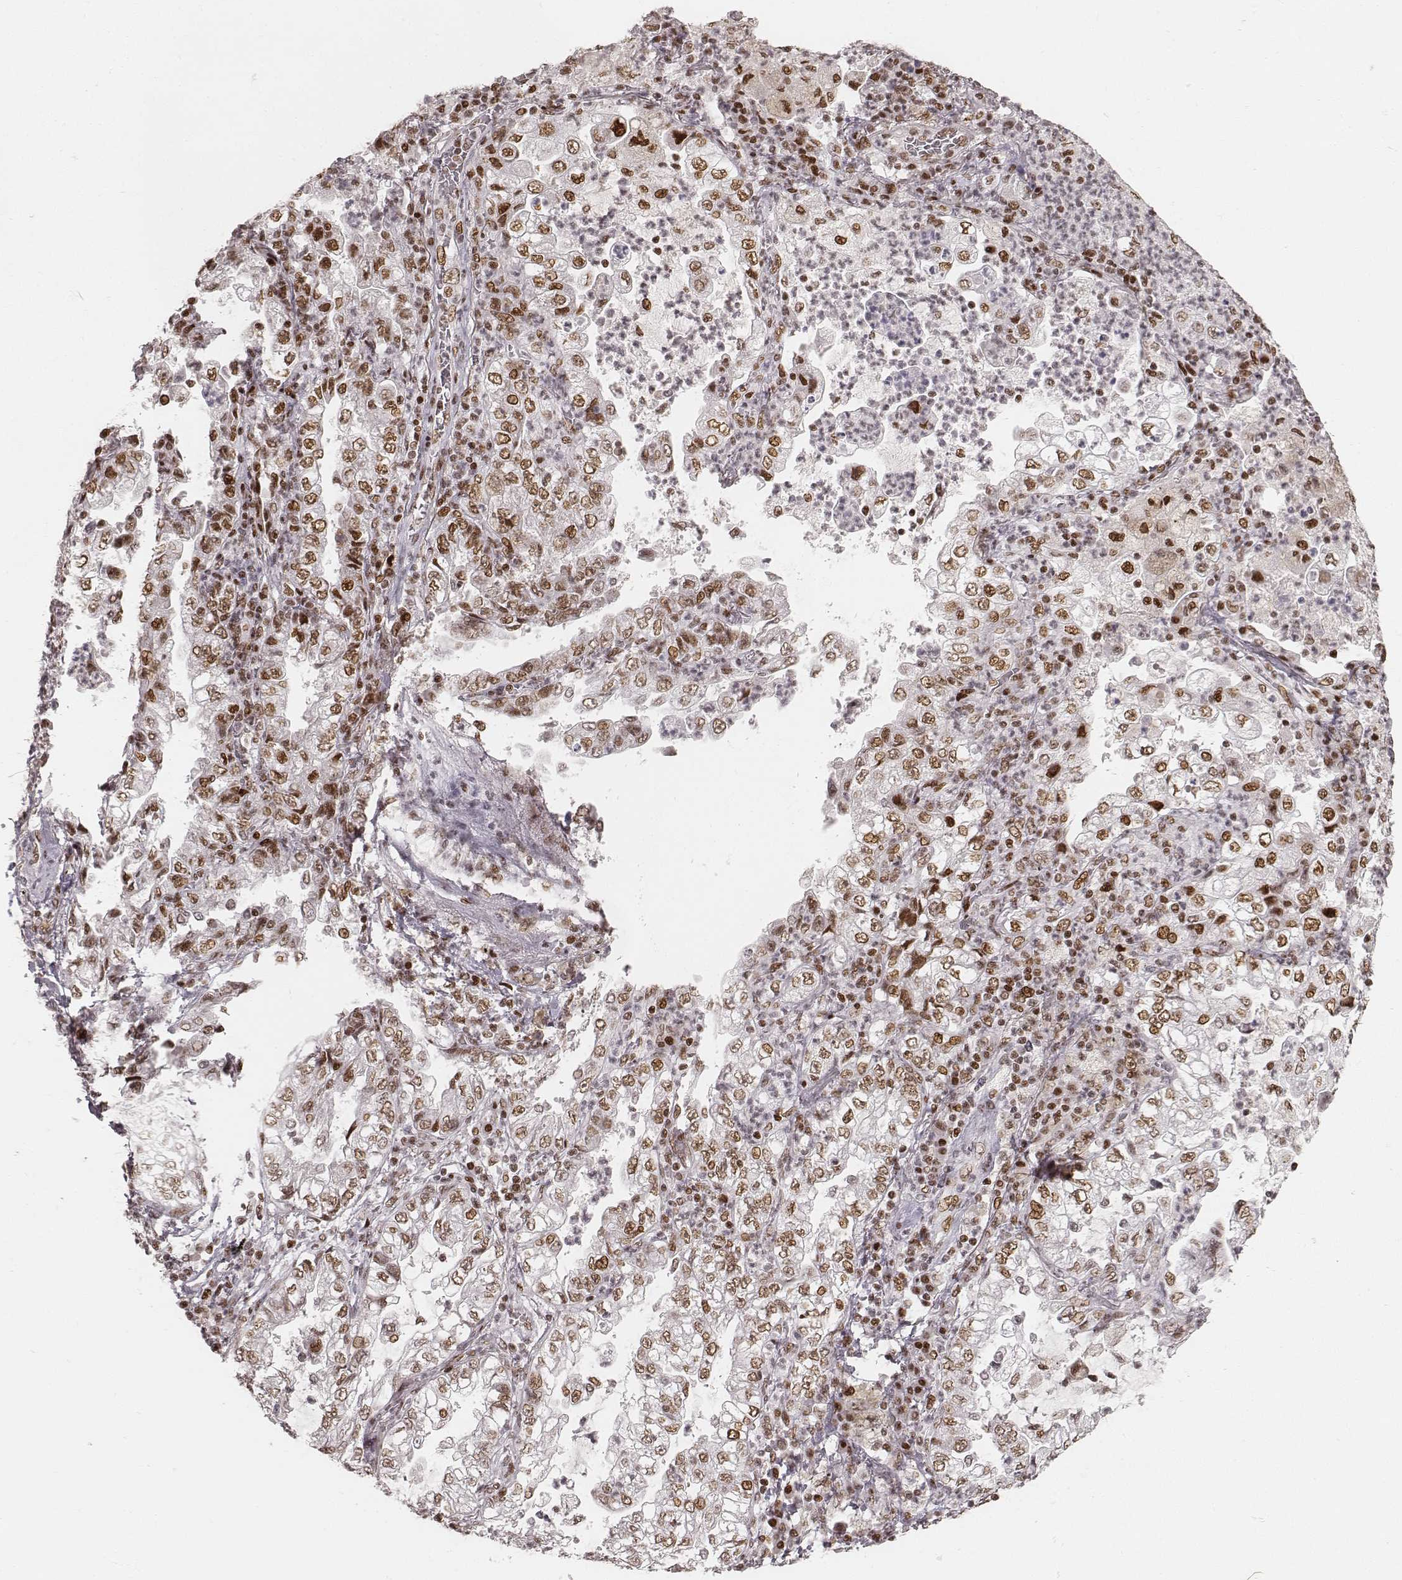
{"staining": {"intensity": "moderate", "quantity": ">75%", "location": "nuclear"}, "tissue": "lung cancer", "cell_type": "Tumor cells", "image_type": "cancer", "snomed": [{"axis": "morphology", "description": "Adenocarcinoma, NOS"}, {"axis": "topography", "description": "Lung"}], "caption": "Lung adenocarcinoma tissue displays moderate nuclear positivity in about >75% of tumor cells", "gene": "HNRNPC", "patient": {"sex": "female", "age": 73}}